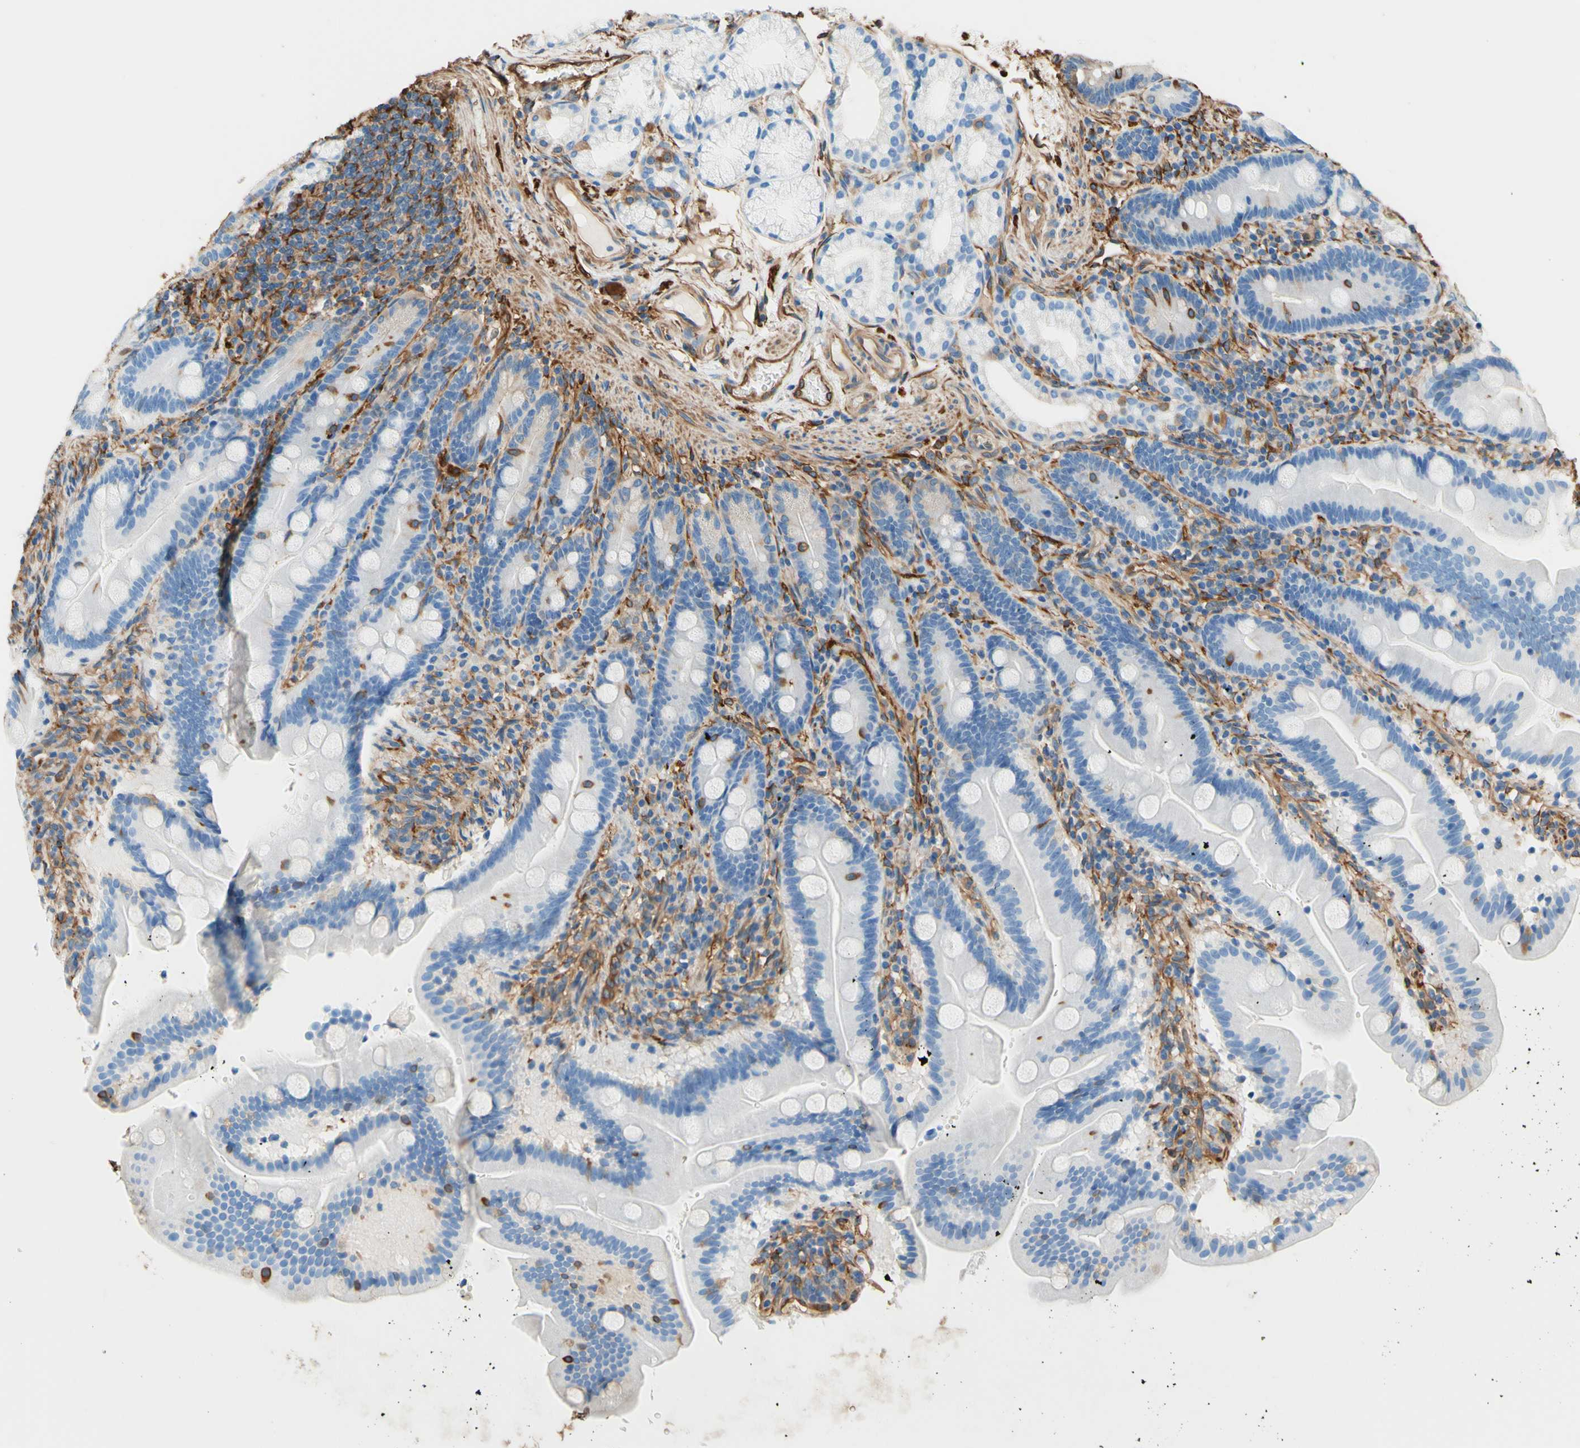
{"staining": {"intensity": "negative", "quantity": "none", "location": "none"}, "tissue": "duodenum", "cell_type": "Glandular cells", "image_type": "normal", "snomed": [{"axis": "morphology", "description": "Normal tissue, NOS"}, {"axis": "topography", "description": "Duodenum"}], "caption": "An image of human duodenum is negative for staining in glandular cells. The staining is performed using DAB (3,3'-diaminobenzidine) brown chromogen with nuclei counter-stained in using hematoxylin.", "gene": "DPYSL3", "patient": {"sex": "male", "age": 54}}